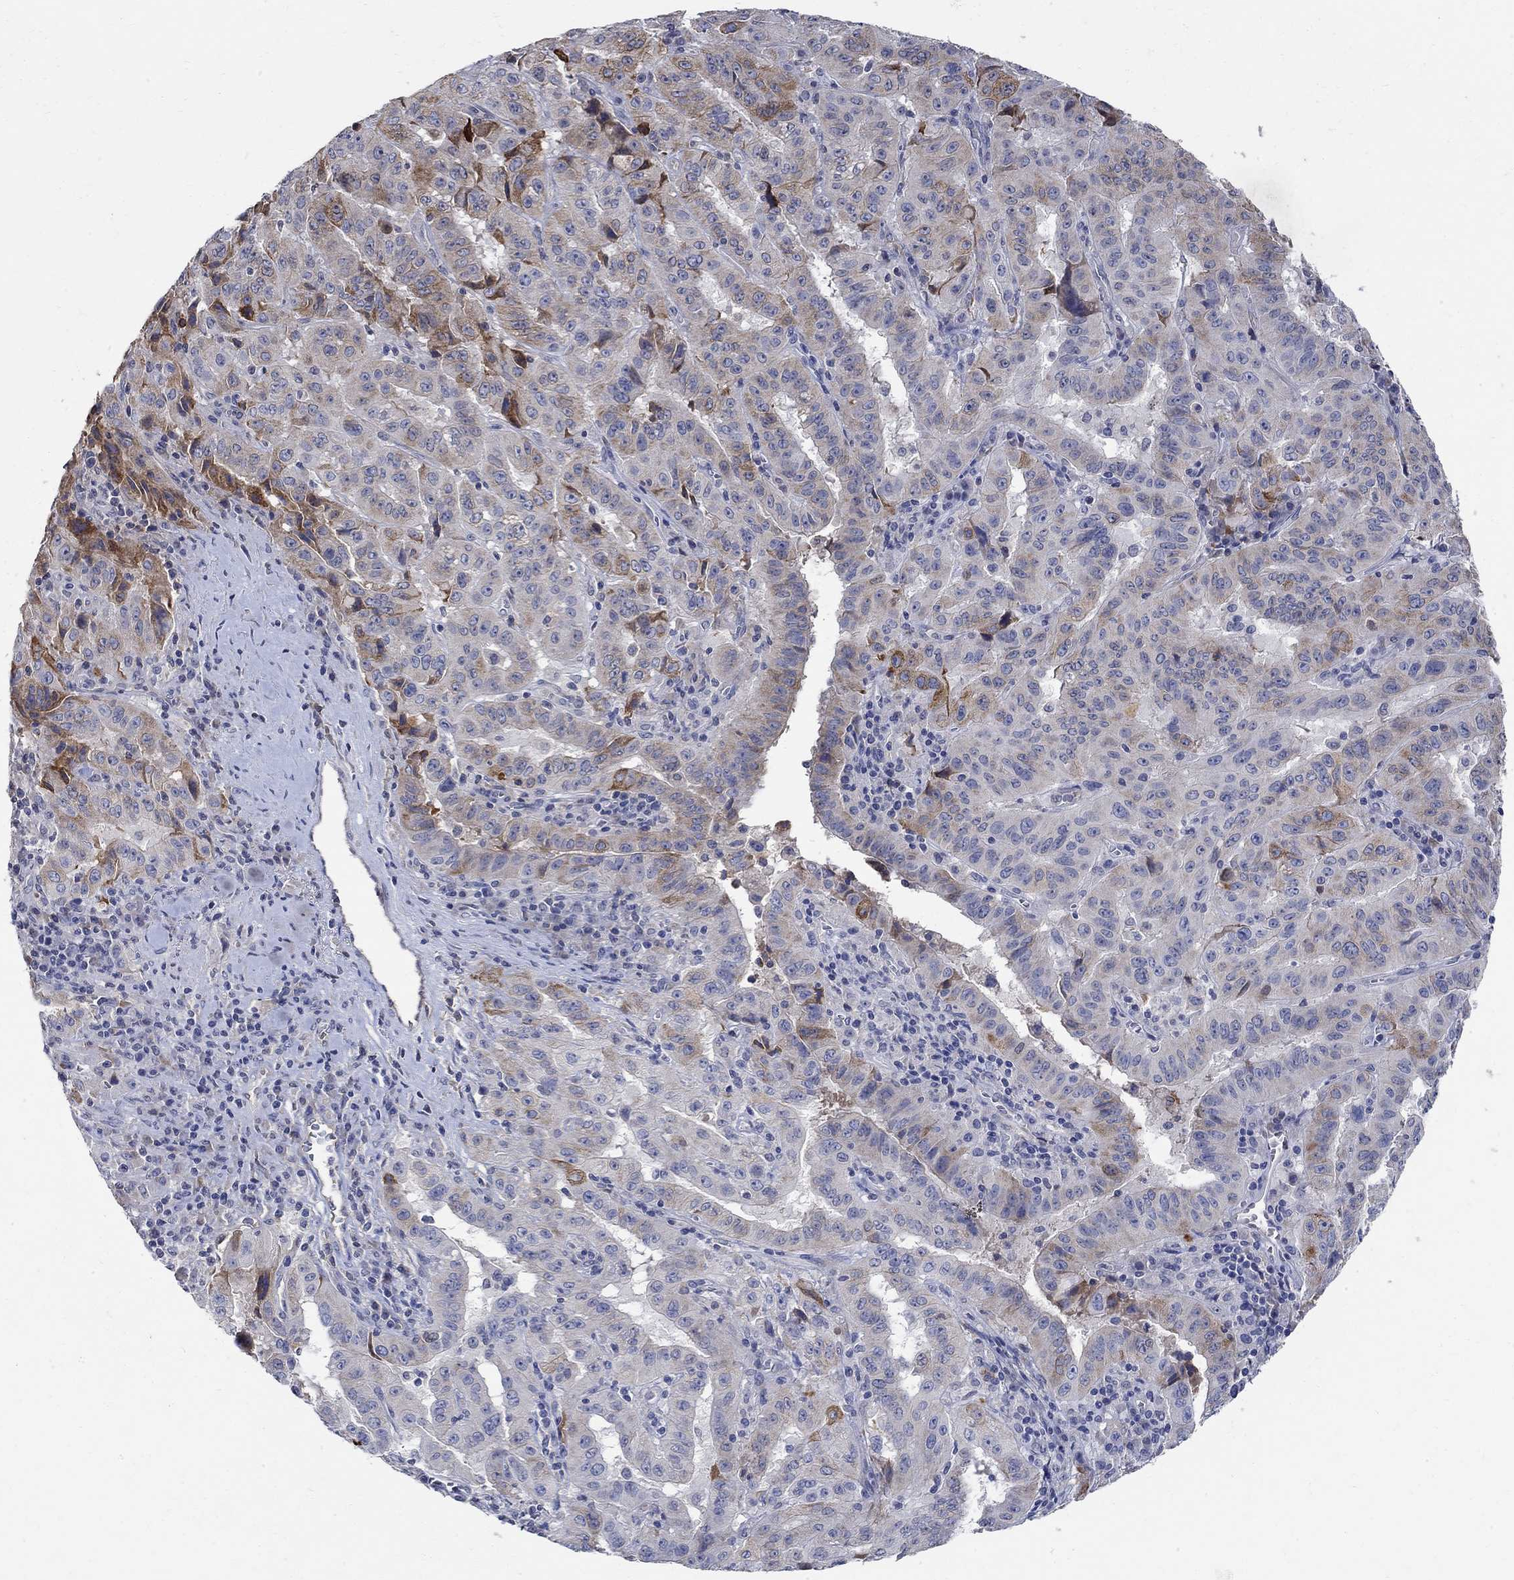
{"staining": {"intensity": "strong", "quantity": "<25%", "location": "cytoplasmic/membranous"}, "tissue": "pancreatic cancer", "cell_type": "Tumor cells", "image_type": "cancer", "snomed": [{"axis": "morphology", "description": "Adenocarcinoma, NOS"}, {"axis": "topography", "description": "Pancreas"}], "caption": "About <25% of tumor cells in adenocarcinoma (pancreatic) display strong cytoplasmic/membranous protein expression as visualized by brown immunohistochemical staining.", "gene": "TMEM169", "patient": {"sex": "male", "age": 63}}